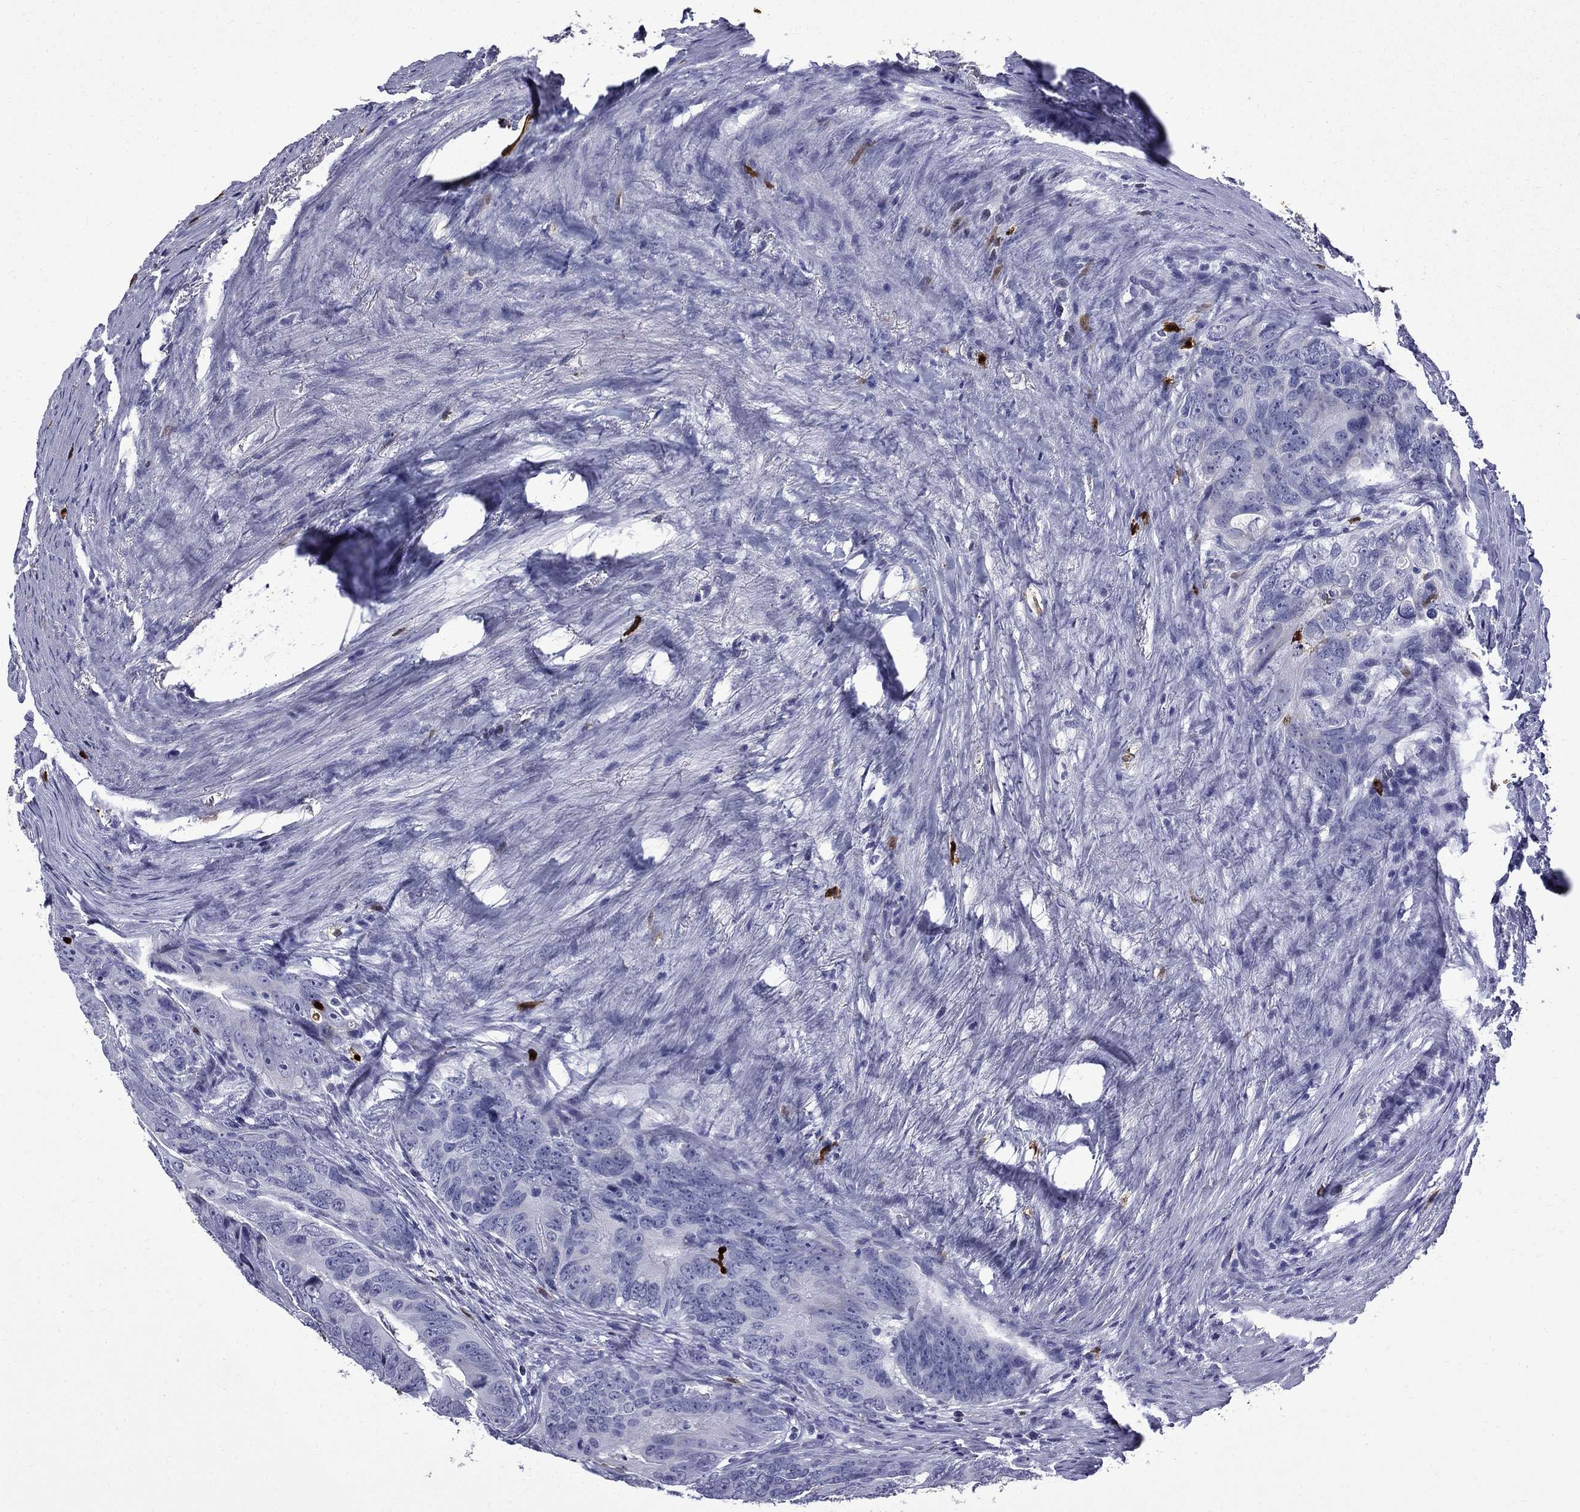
{"staining": {"intensity": "negative", "quantity": "none", "location": "none"}, "tissue": "colorectal cancer", "cell_type": "Tumor cells", "image_type": "cancer", "snomed": [{"axis": "morphology", "description": "Adenocarcinoma, NOS"}, {"axis": "topography", "description": "Colon"}], "caption": "DAB immunohistochemical staining of human colorectal cancer (adenocarcinoma) demonstrates no significant positivity in tumor cells.", "gene": "TRIM29", "patient": {"sex": "male", "age": 79}}